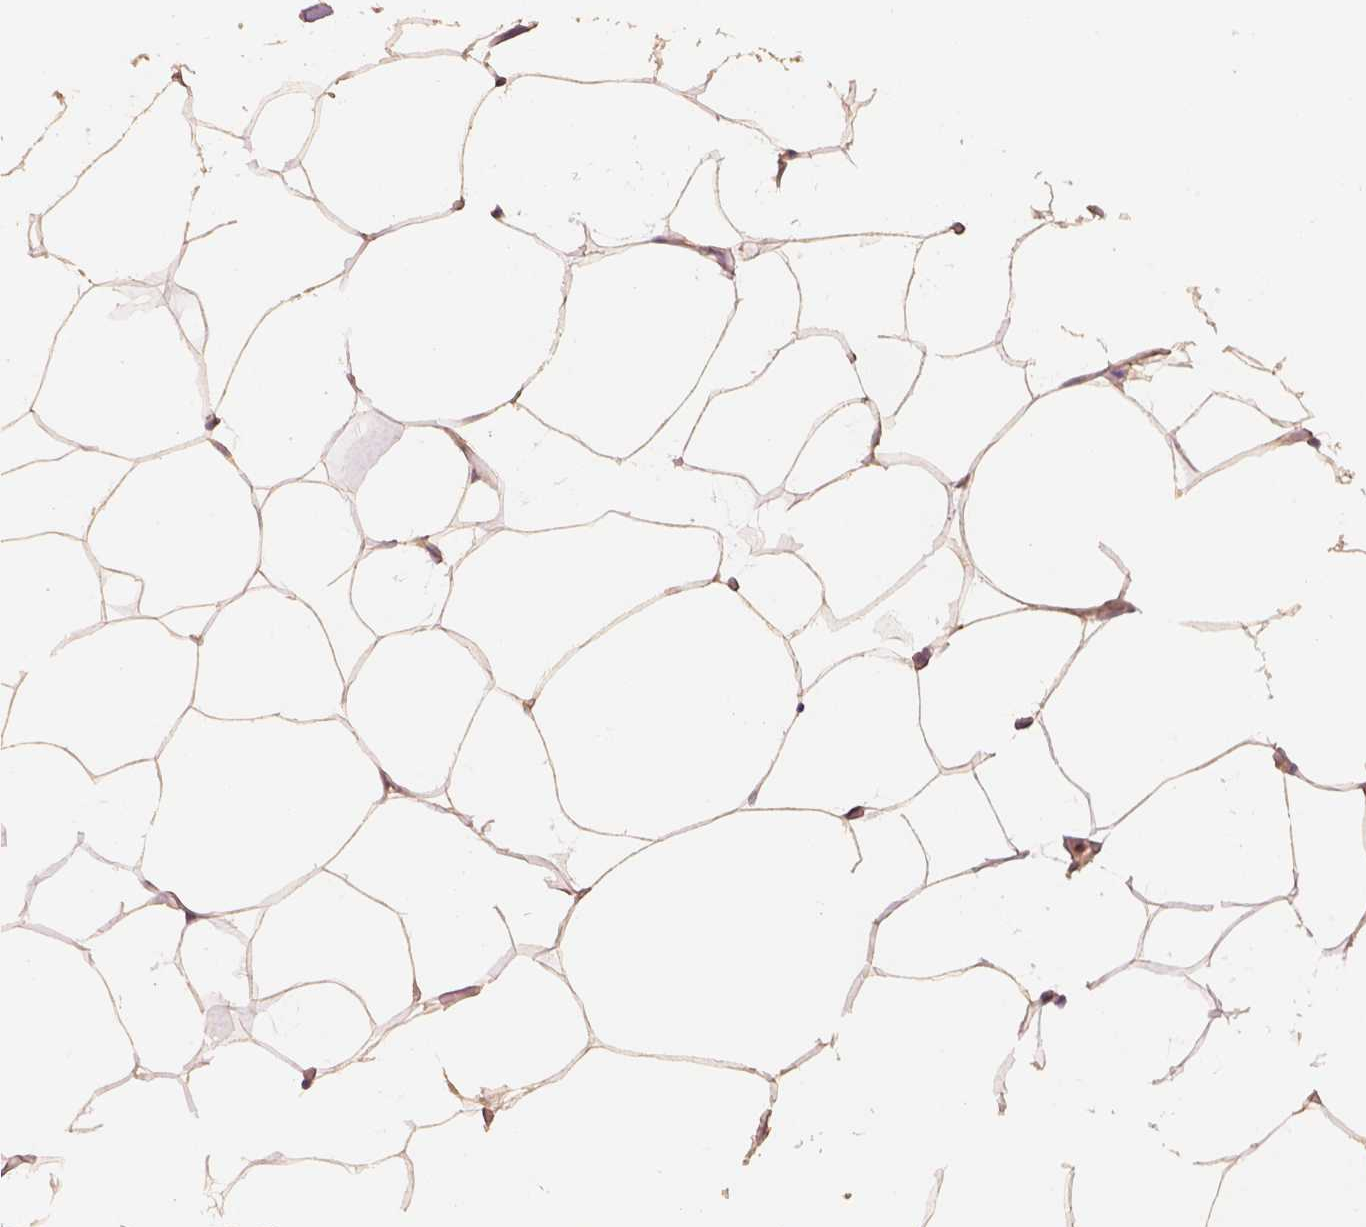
{"staining": {"intensity": "weak", "quantity": "25%-75%", "location": "cytoplasmic/membranous"}, "tissue": "breast", "cell_type": "Adipocytes", "image_type": "normal", "snomed": [{"axis": "morphology", "description": "Normal tissue, NOS"}, {"axis": "topography", "description": "Breast"}], "caption": "A histopathology image of human breast stained for a protein exhibits weak cytoplasmic/membranous brown staining in adipocytes. The staining was performed using DAB, with brown indicating positive protein expression. Nuclei are stained blue with hematoxylin.", "gene": "LIN7A", "patient": {"sex": "female", "age": 32}}